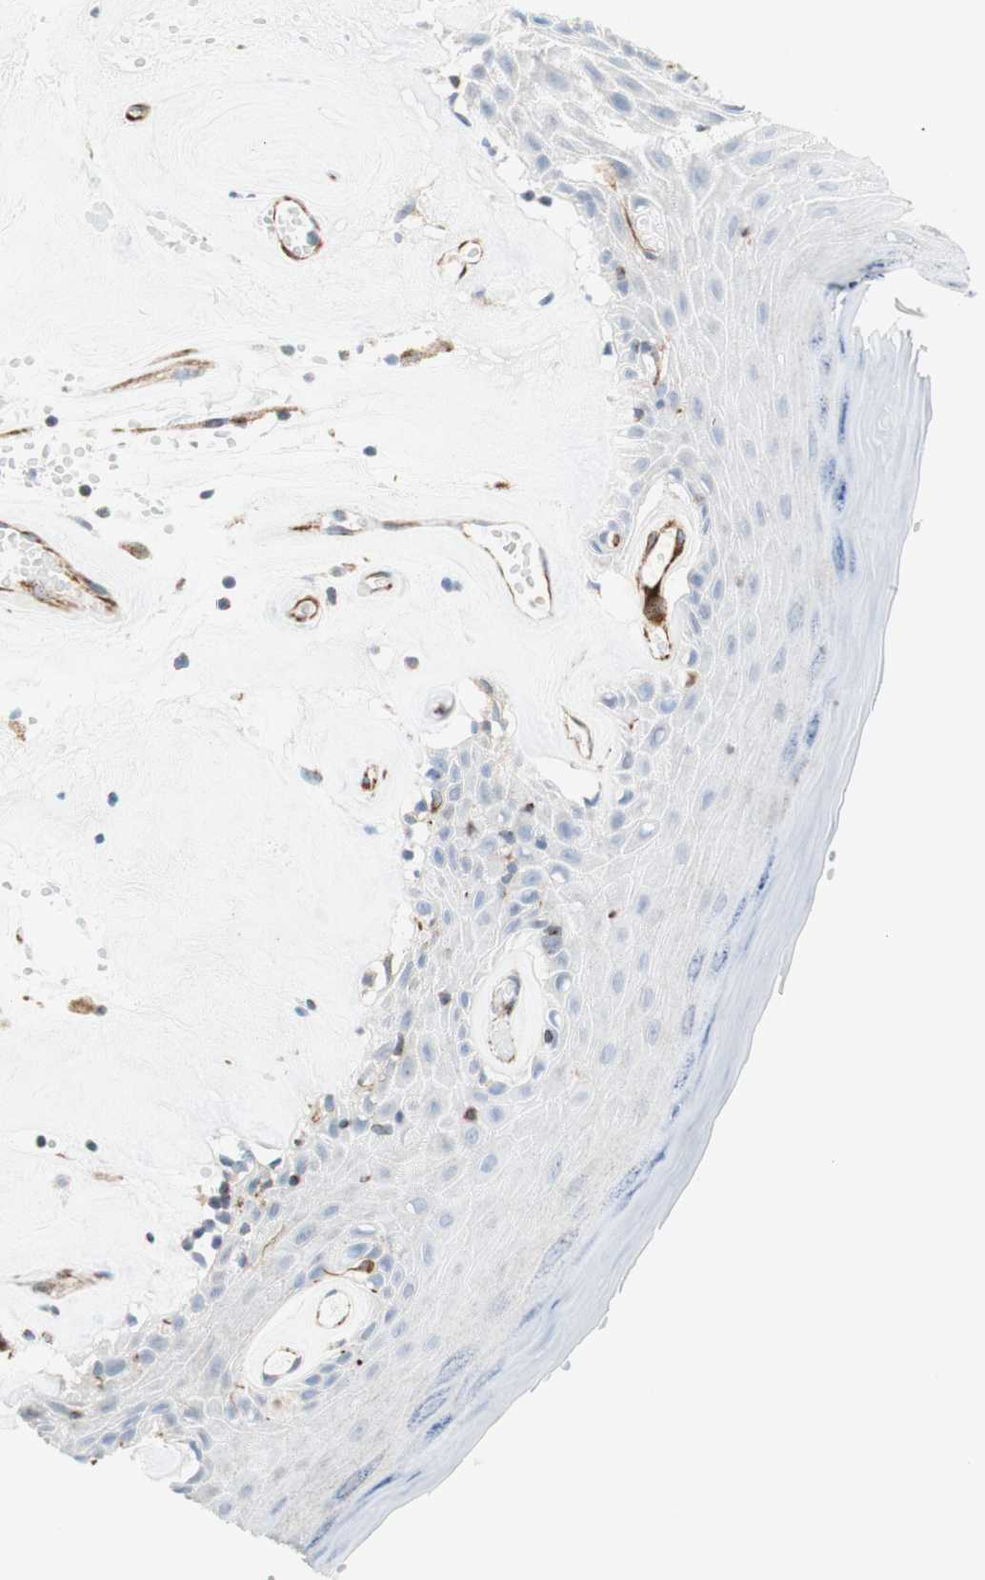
{"staining": {"intensity": "weak", "quantity": "<25%", "location": "cytoplasmic/membranous"}, "tissue": "skin", "cell_type": "Epidermal cells", "image_type": "normal", "snomed": [{"axis": "morphology", "description": "Normal tissue, NOS"}, {"axis": "morphology", "description": "Inflammation, NOS"}, {"axis": "topography", "description": "Vulva"}], "caption": "This is an IHC micrograph of normal skin. There is no expression in epidermal cells.", "gene": "POU2AF1", "patient": {"sex": "female", "age": 84}}